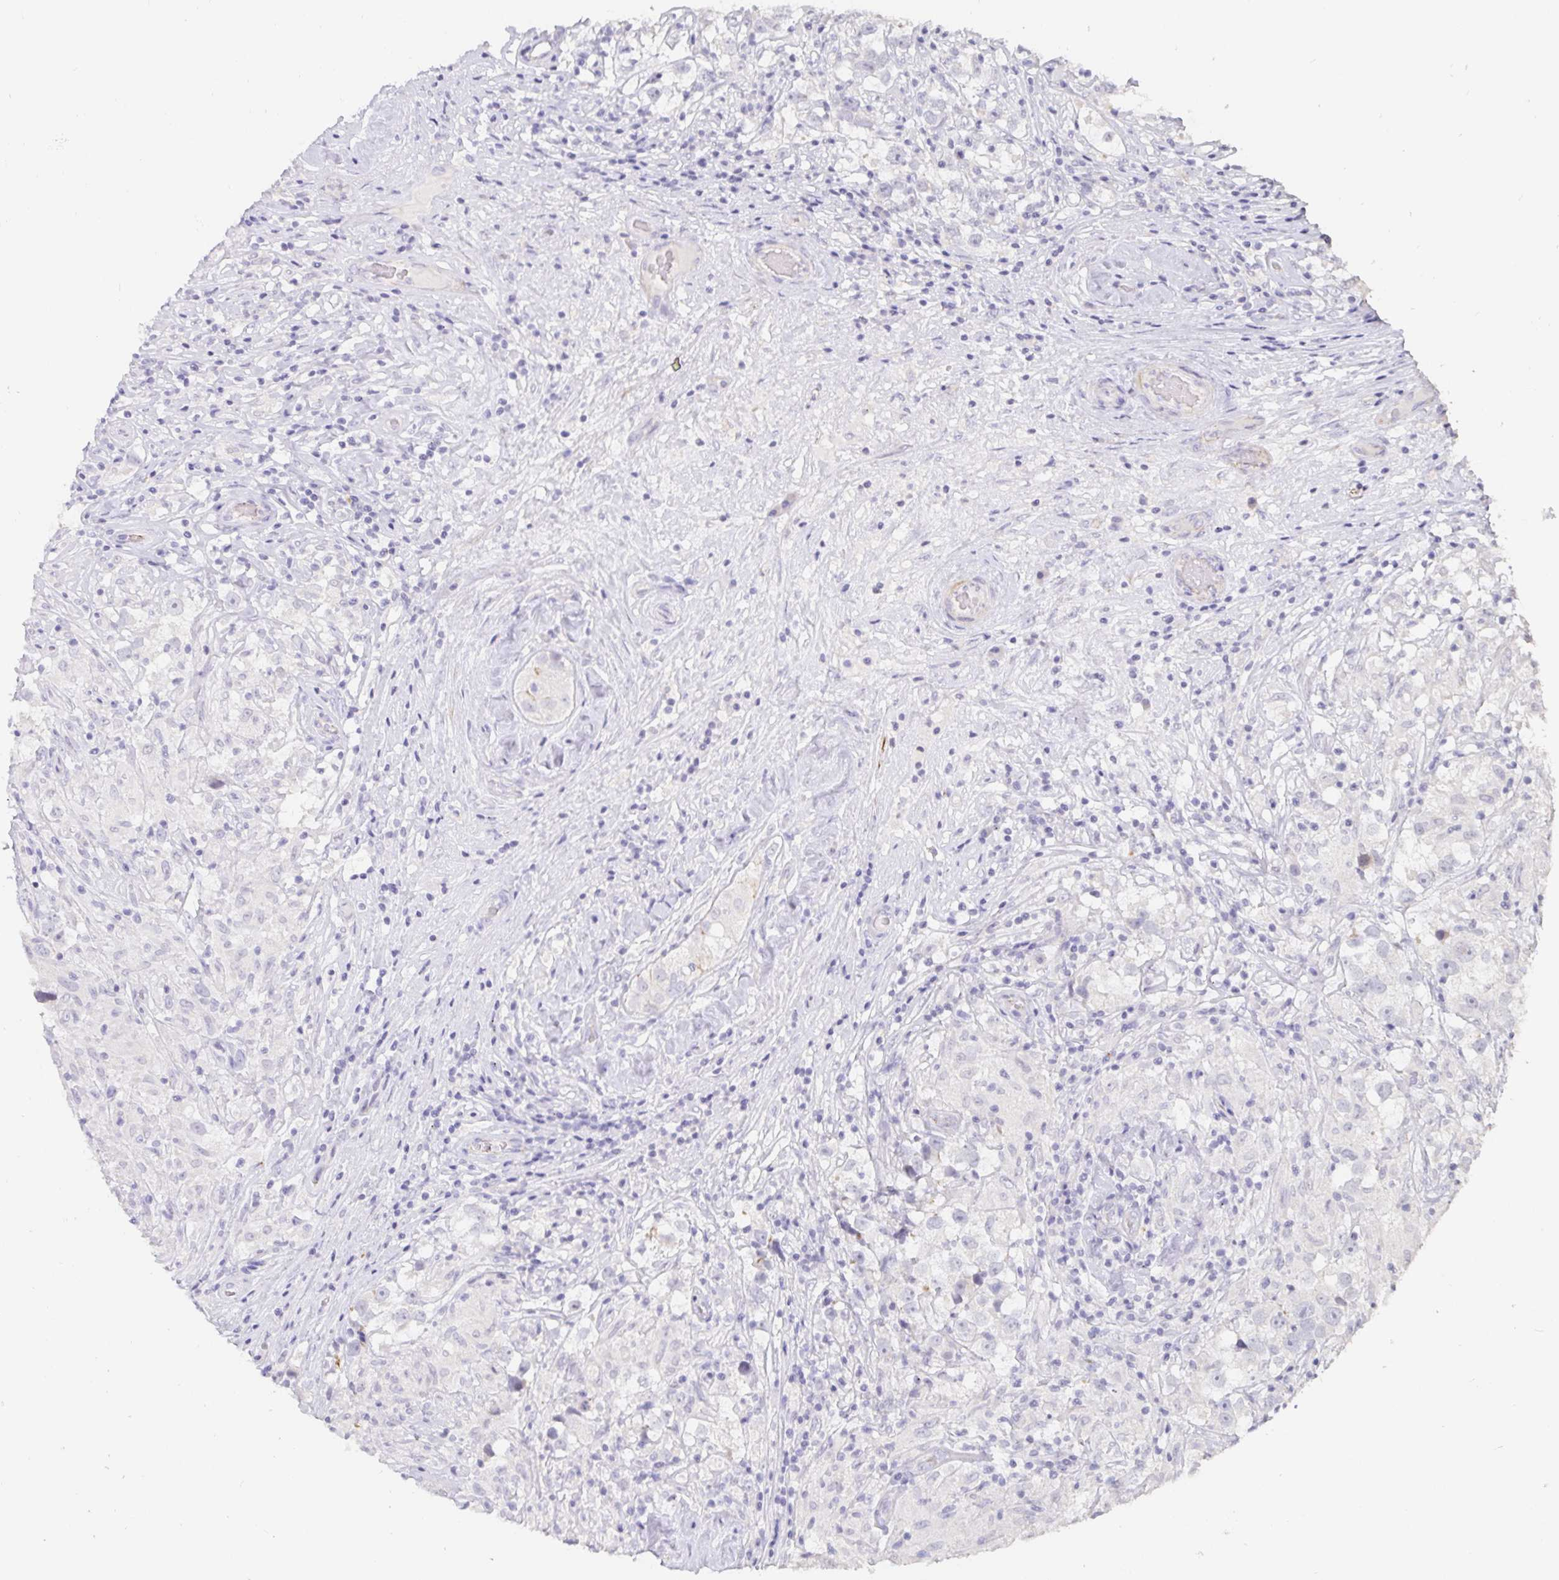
{"staining": {"intensity": "negative", "quantity": "none", "location": "none"}, "tissue": "testis cancer", "cell_type": "Tumor cells", "image_type": "cancer", "snomed": [{"axis": "morphology", "description": "Seminoma, NOS"}, {"axis": "topography", "description": "Testis"}], "caption": "Immunohistochemical staining of testis cancer exhibits no significant positivity in tumor cells.", "gene": "PDX1", "patient": {"sex": "male", "age": 46}}